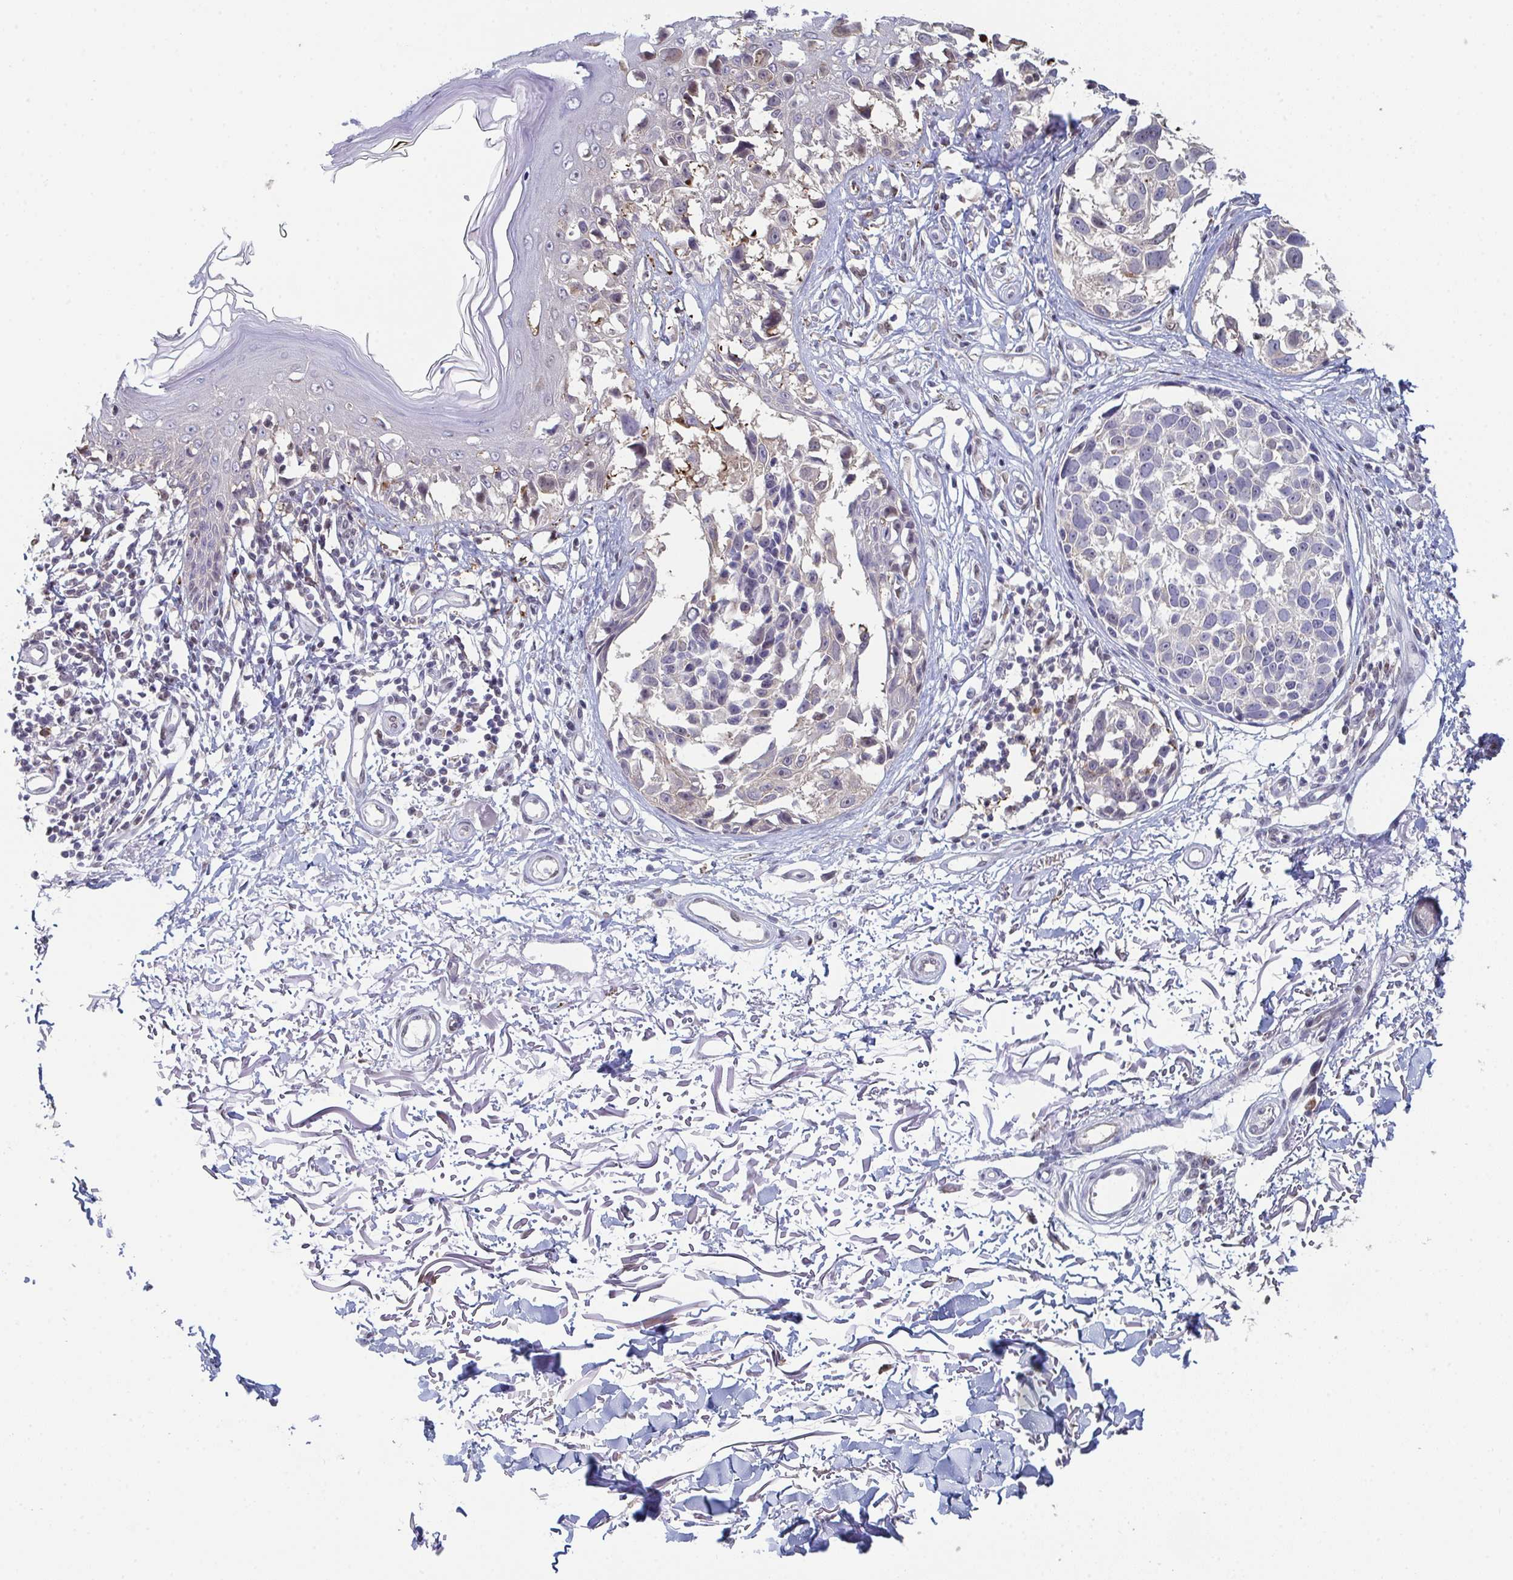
{"staining": {"intensity": "negative", "quantity": "none", "location": "none"}, "tissue": "melanoma", "cell_type": "Tumor cells", "image_type": "cancer", "snomed": [{"axis": "morphology", "description": "Malignant melanoma, NOS"}, {"axis": "topography", "description": "Skin"}], "caption": "Malignant melanoma was stained to show a protein in brown. There is no significant expression in tumor cells.", "gene": "ACD", "patient": {"sex": "male", "age": 73}}